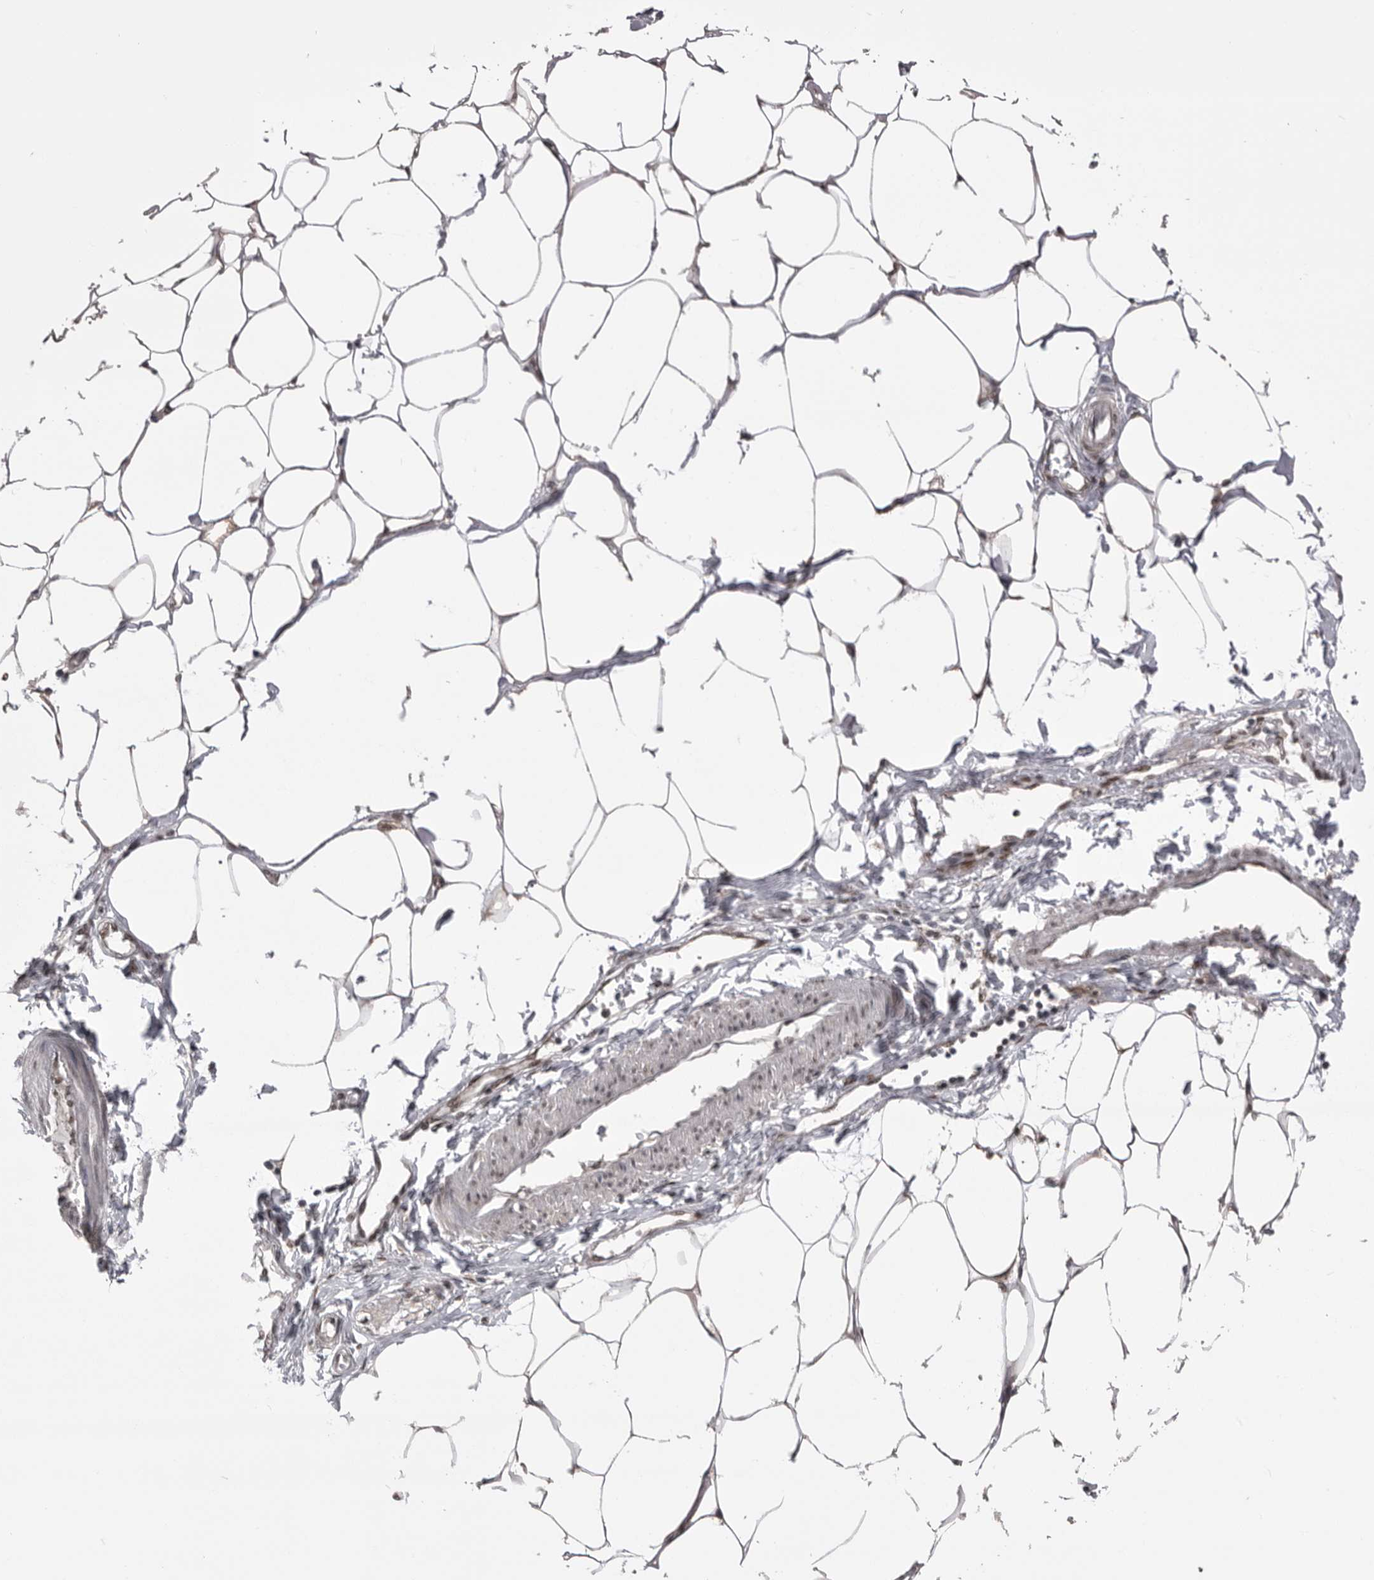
{"staining": {"intensity": "moderate", "quantity": ">75%", "location": "nuclear"}, "tissue": "adipose tissue", "cell_type": "Adipocytes", "image_type": "normal", "snomed": [{"axis": "morphology", "description": "Normal tissue, NOS"}, {"axis": "morphology", "description": "Adenocarcinoma, NOS"}, {"axis": "topography", "description": "Colon"}, {"axis": "topography", "description": "Peripheral nerve tissue"}], "caption": "A micrograph of adipose tissue stained for a protein reveals moderate nuclear brown staining in adipocytes. (DAB IHC, brown staining for protein, blue staining for nuclei).", "gene": "MEPCE", "patient": {"sex": "male", "age": 14}}